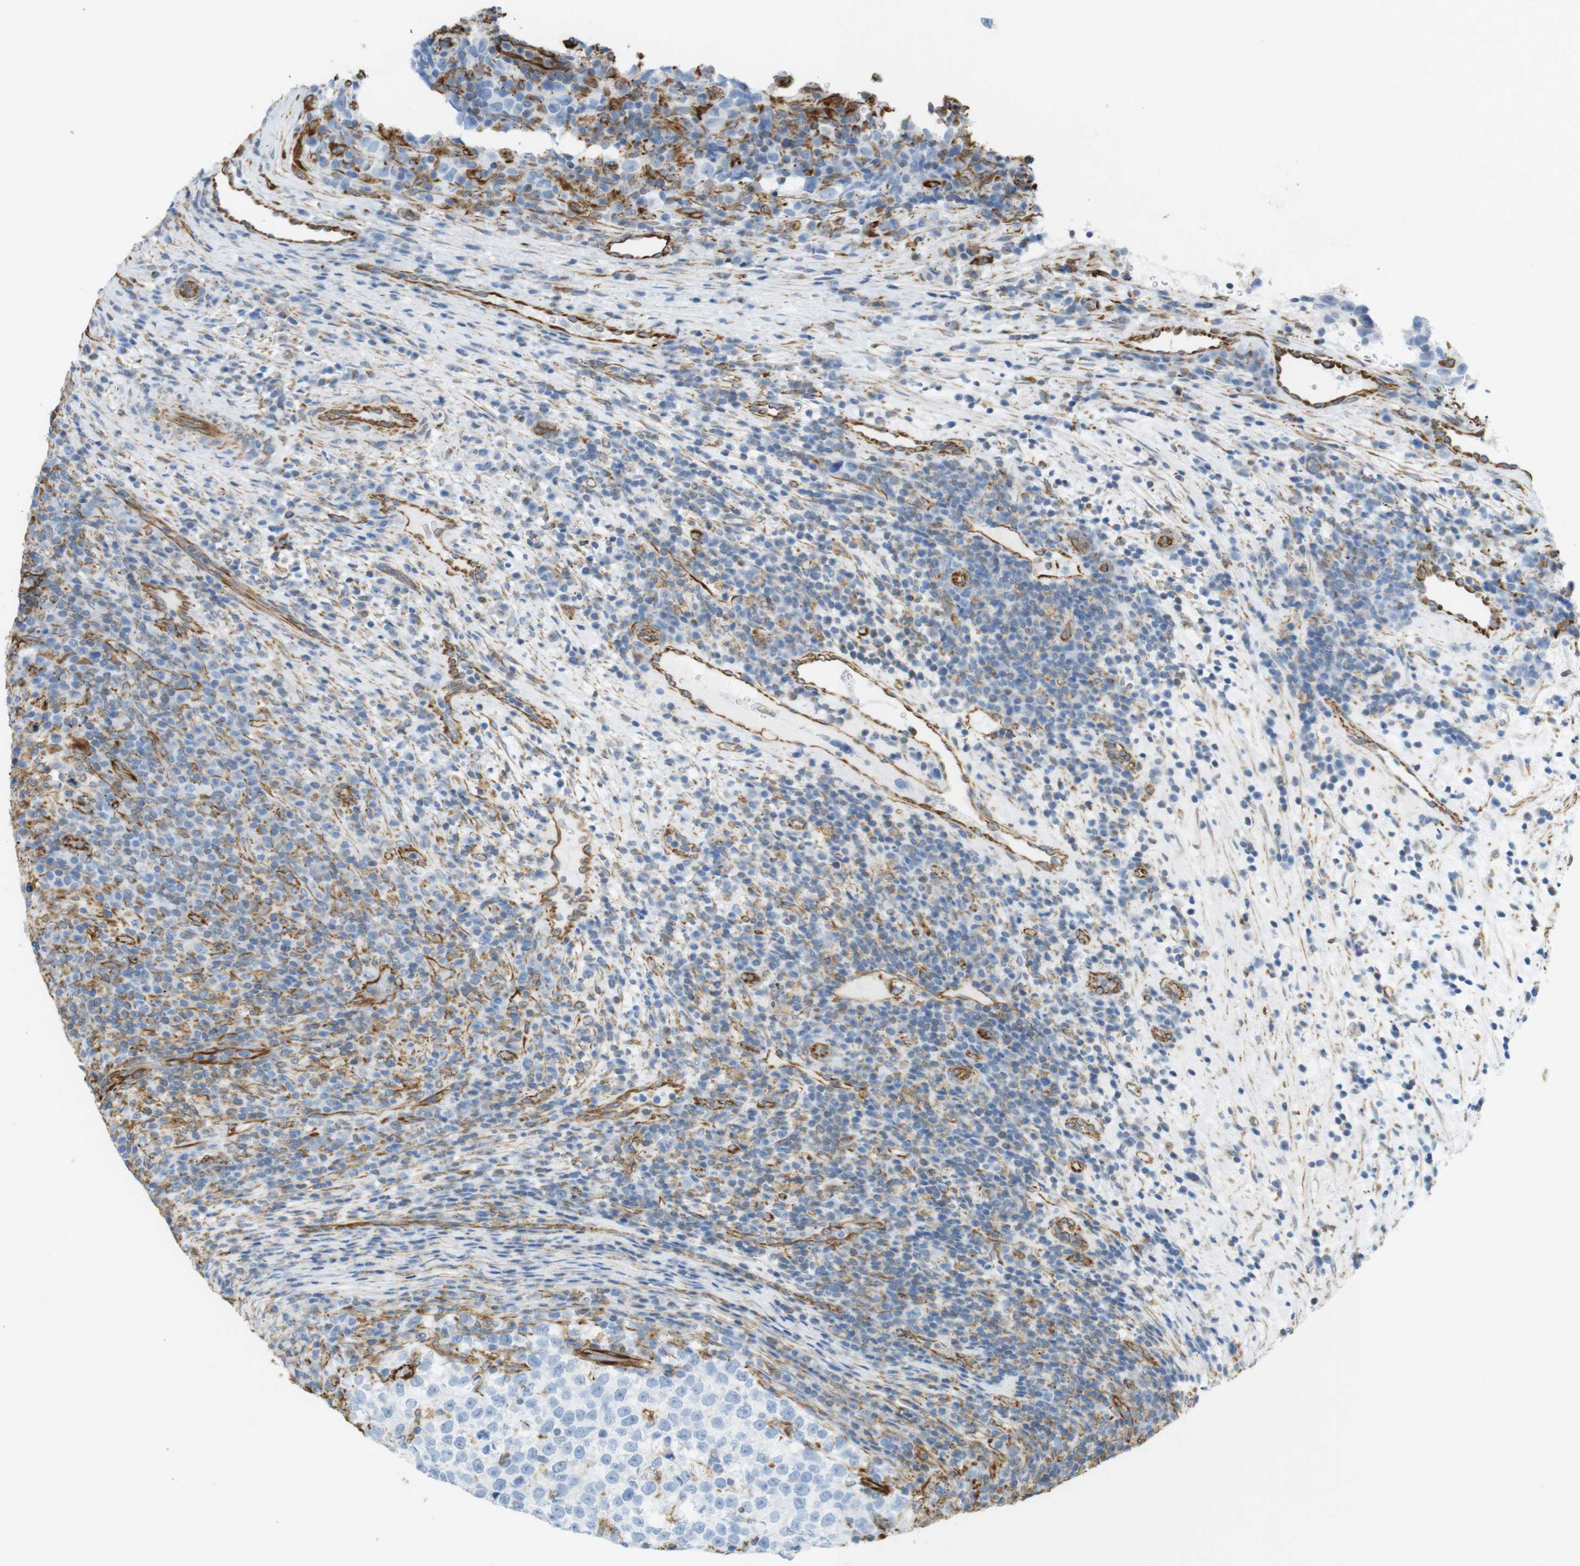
{"staining": {"intensity": "negative", "quantity": "none", "location": "none"}, "tissue": "testis cancer", "cell_type": "Tumor cells", "image_type": "cancer", "snomed": [{"axis": "morphology", "description": "Normal tissue, NOS"}, {"axis": "morphology", "description": "Seminoma, NOS"}, {"axis": "topography", "description": "Testis"}], "caption": "An immunohistochemistry (IHC) image of seminoma (testis) is shown. There is no staining in tumor cells of seminoma (testis). (IHC, brightfield microscopy, high magnification).", "gene": "MS4A10", "patient": {"sex": "male", "age": 43}}